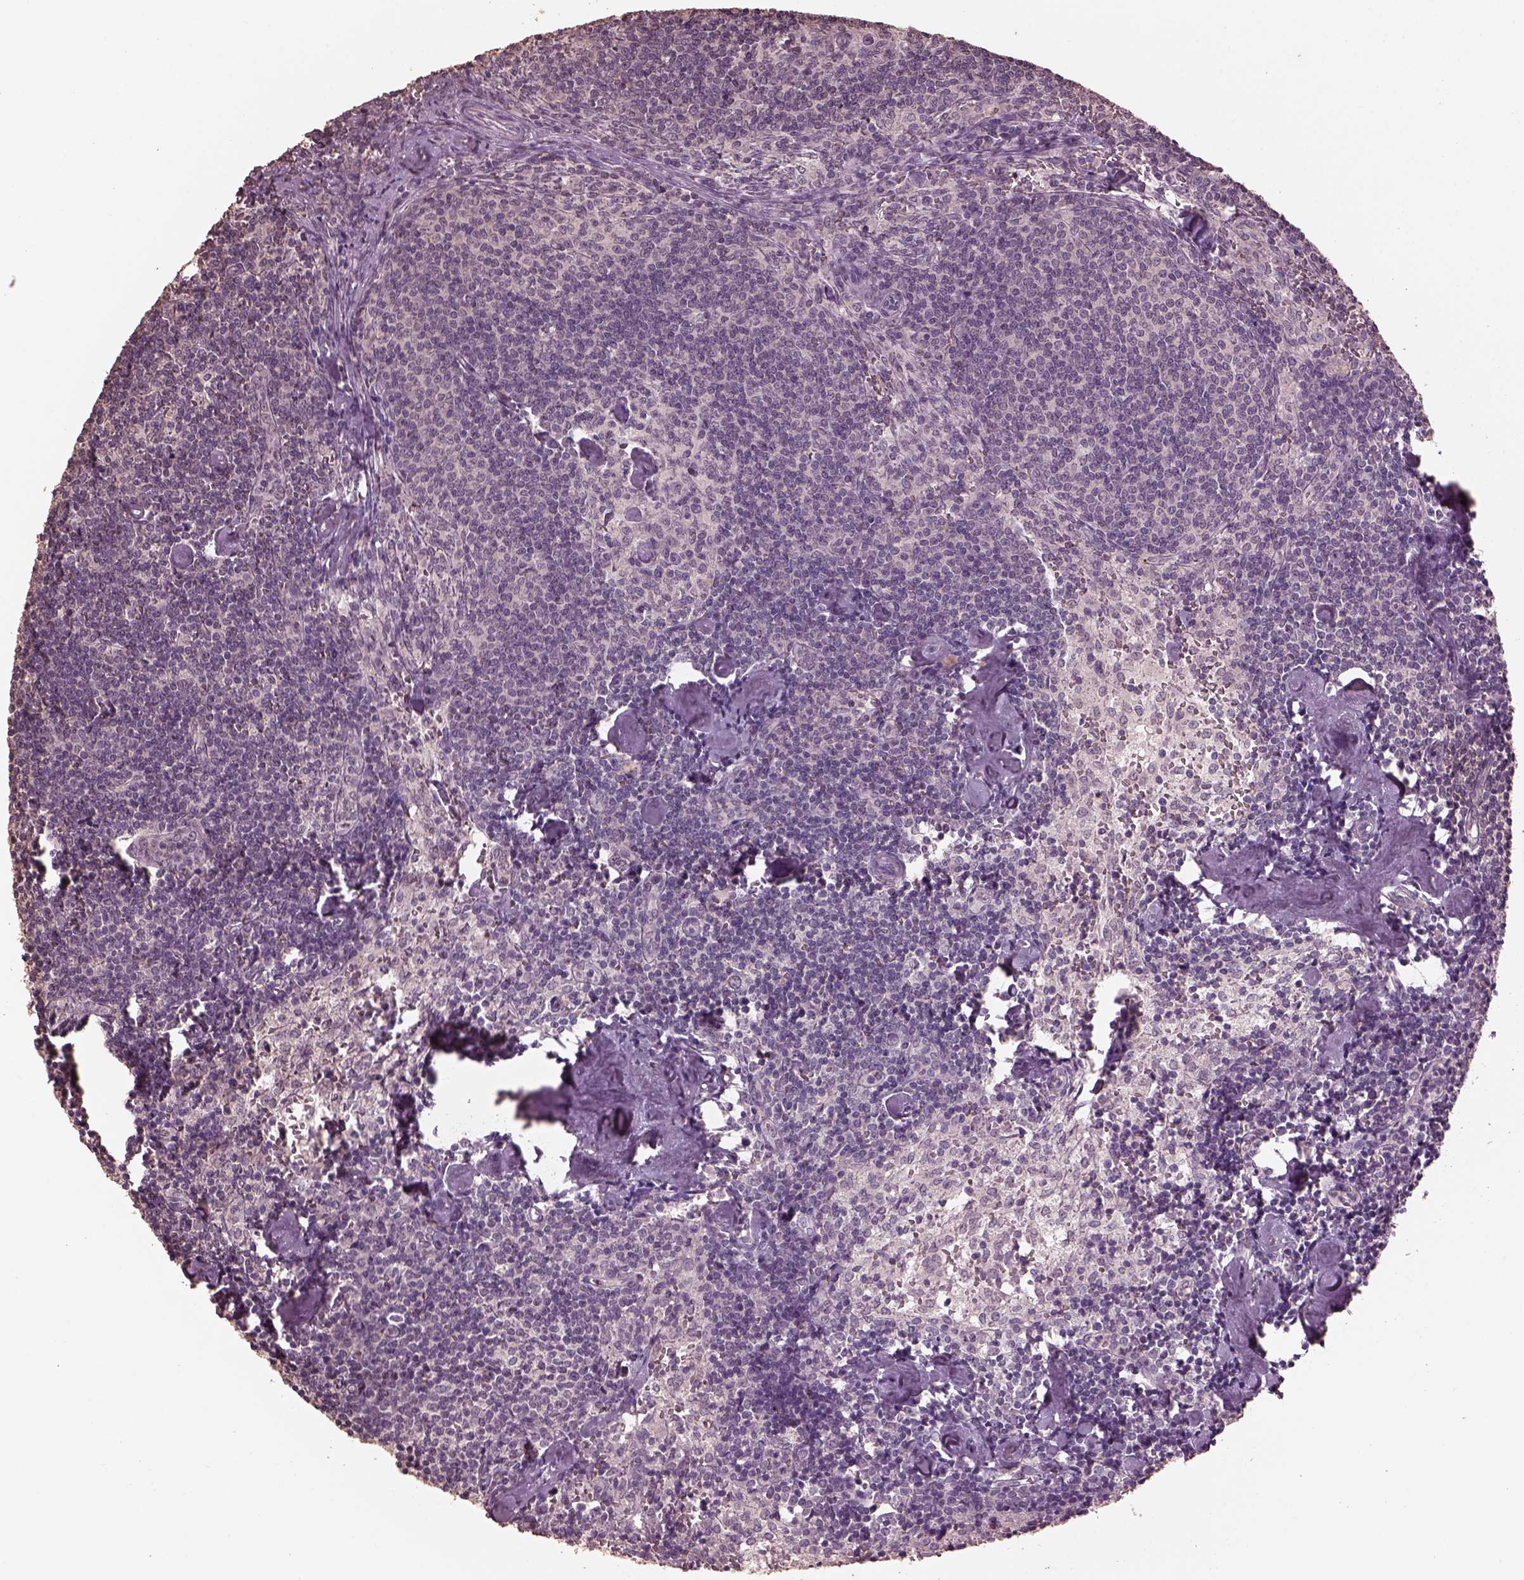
{"staining": {"intensity": "negative", "quantity": "none", "location": "none"}, "tissue": "lymph node", "cell_type": "Germinal center cells", "image_type": "normal", "snomed": [{"axis": "morphology", "description": "Normal tissue, NOS"}, {"axis": "topography", "description": "Lymph node"}], "caption": "The image demonstrates no staining of germinal center cells in normal lymph node.", "gene": "CPT1C", "patient": {"sex": "female", "age": 50}}